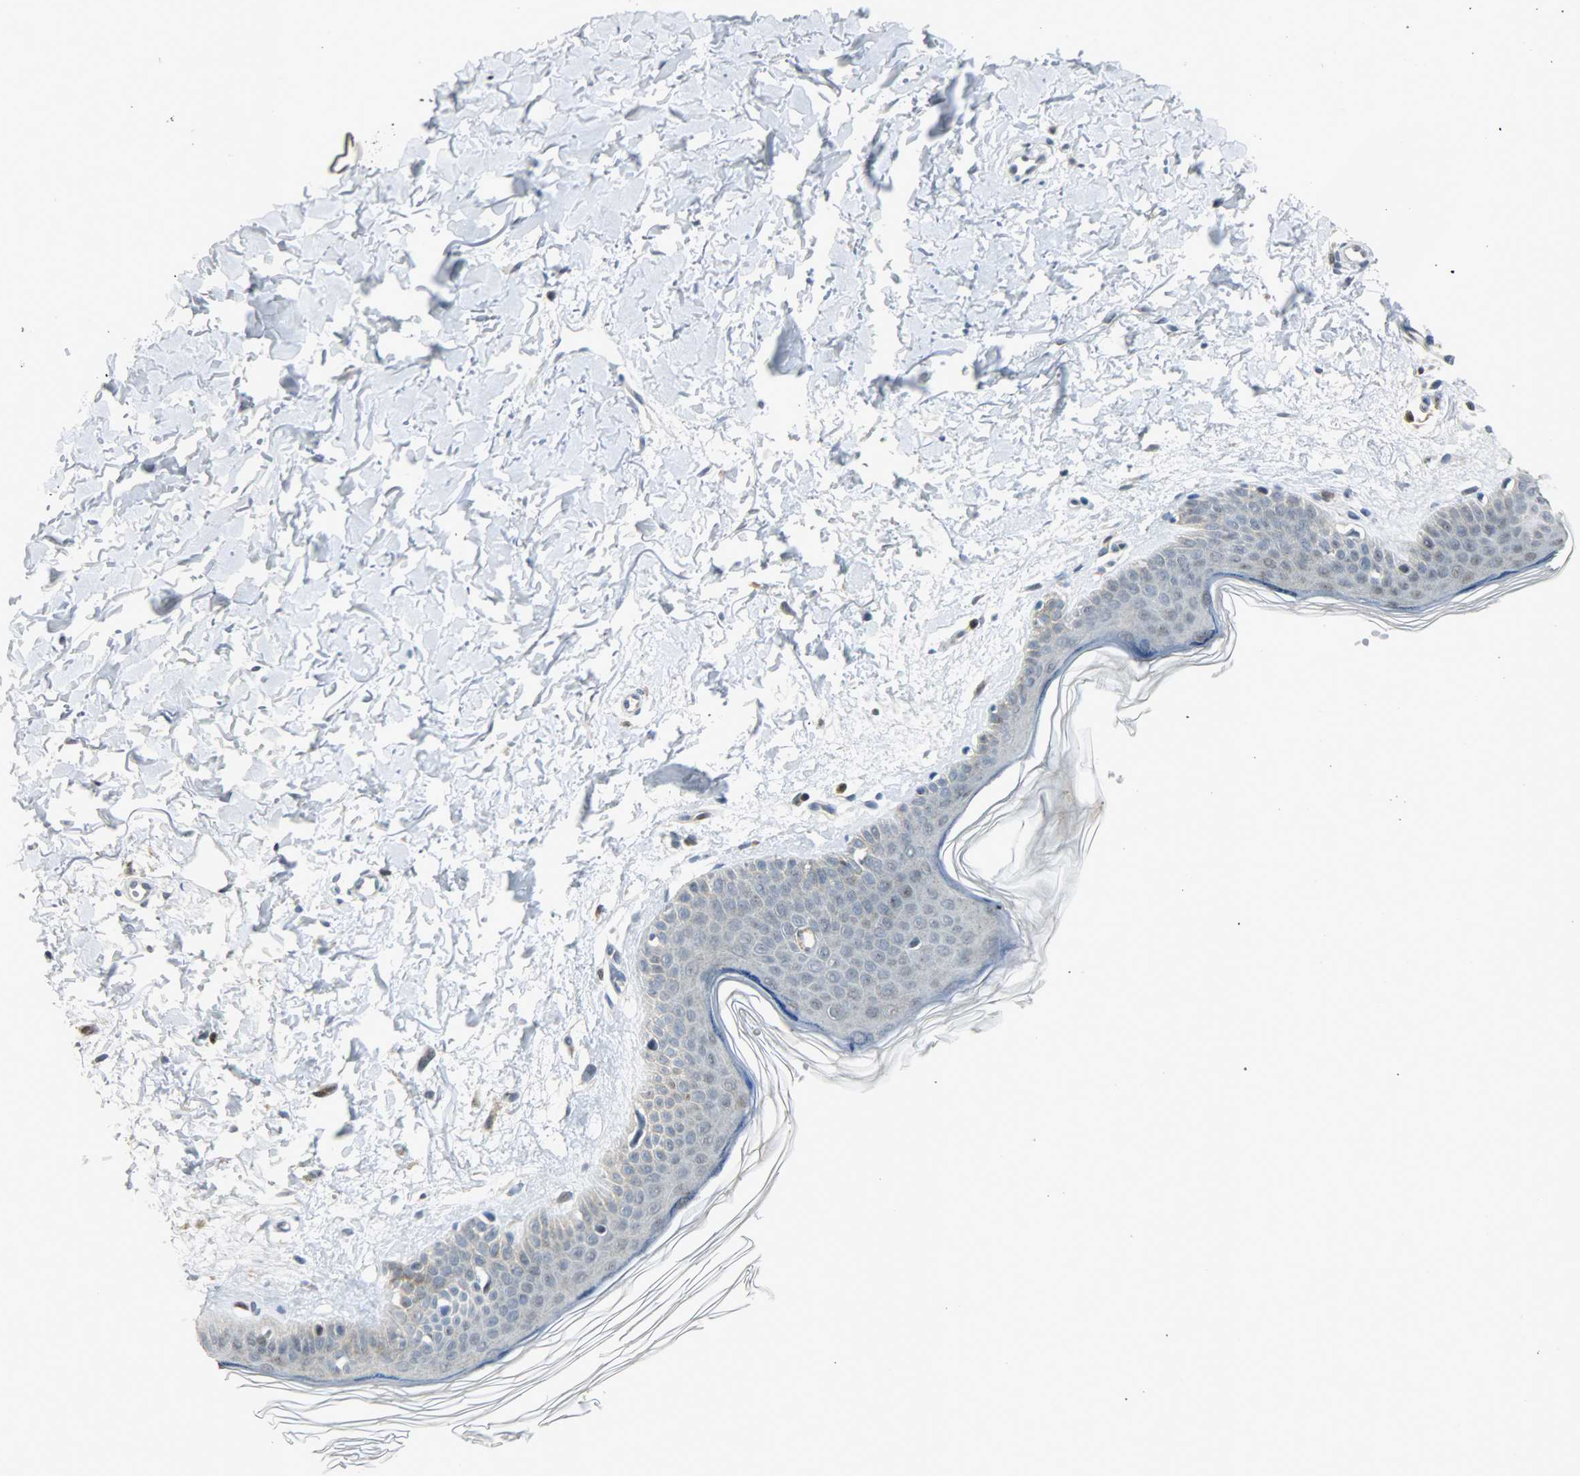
{"staining": {"intensity": "negative", "quantity": "none", "location": "none"}, "tissue": "skin", "cell_type": "Fibroblasts", "image_type": "normal", "snomed": [{"axis": "morphology", "description": "Normal tissue, NOS"}, {"axis": "topography", "description": "Skin"}], "caption": "A high-resolution photomicrograph shows immunohistochemistry (IHC) staining of normal skin, which exhibits no significant staining in fibroblasts.", "gene": "IL15", "patient": {"sex": "female", "age": 56}}